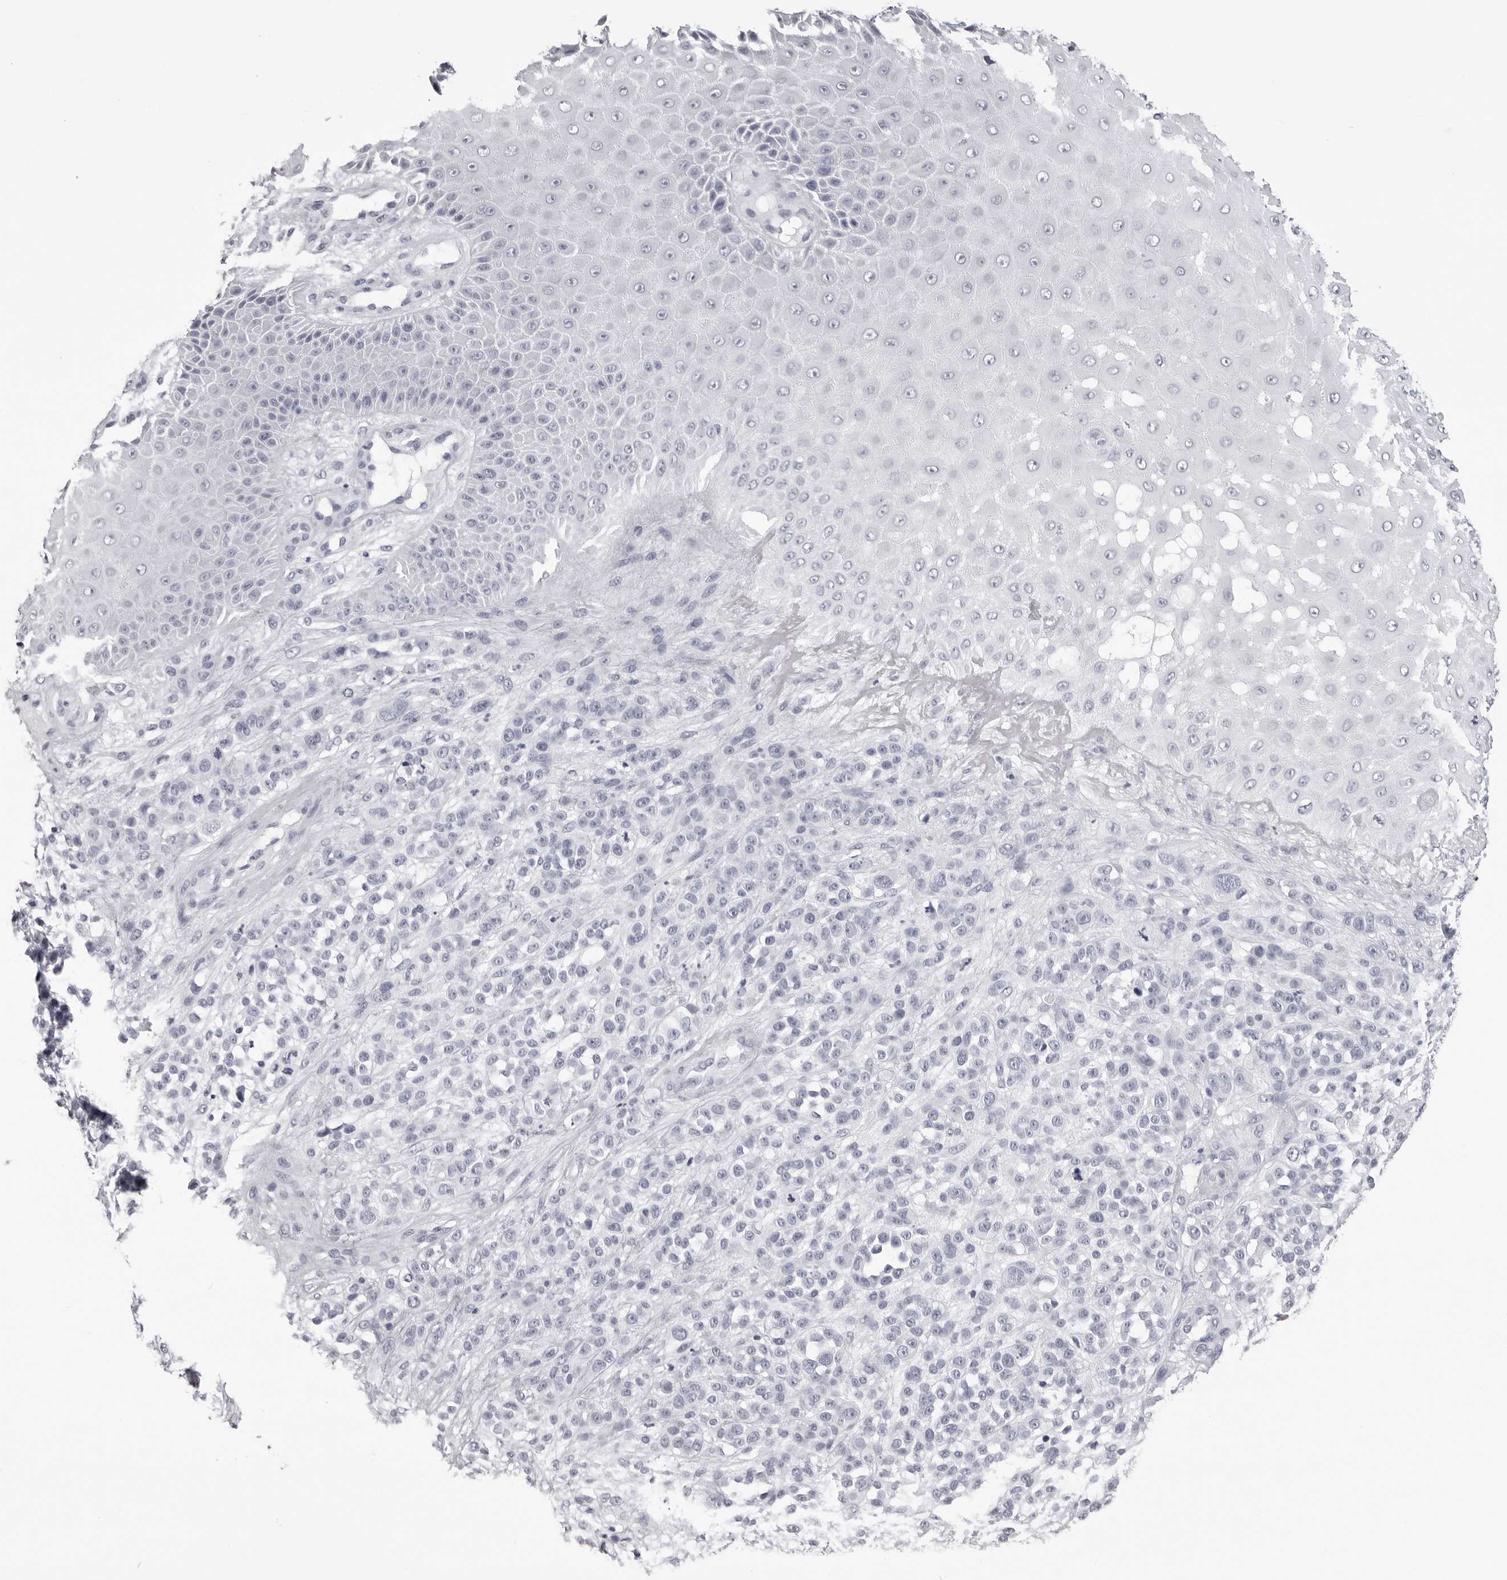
{"staining": {"intensity": "negative", "quantity": "none", "location": "none"}, "tissue": "melanoma", "cell_type": "Tumor cells", "image_type": "cancer", "snomed": [{"axis": "morphology", "description": "Malignant melanoma, NOS"}, {"axis": "topography", "description": "Skin"}], "caption": "DAB (3,3'-diaminobenzidine) immunohistochemical staining of melanoma exhibits no significant expression in tumor cells. (Brightfield microscopy of DAB IHC at high magnification).", "gene": "CST1", "patient": {"sex": "female", "age": 55}}